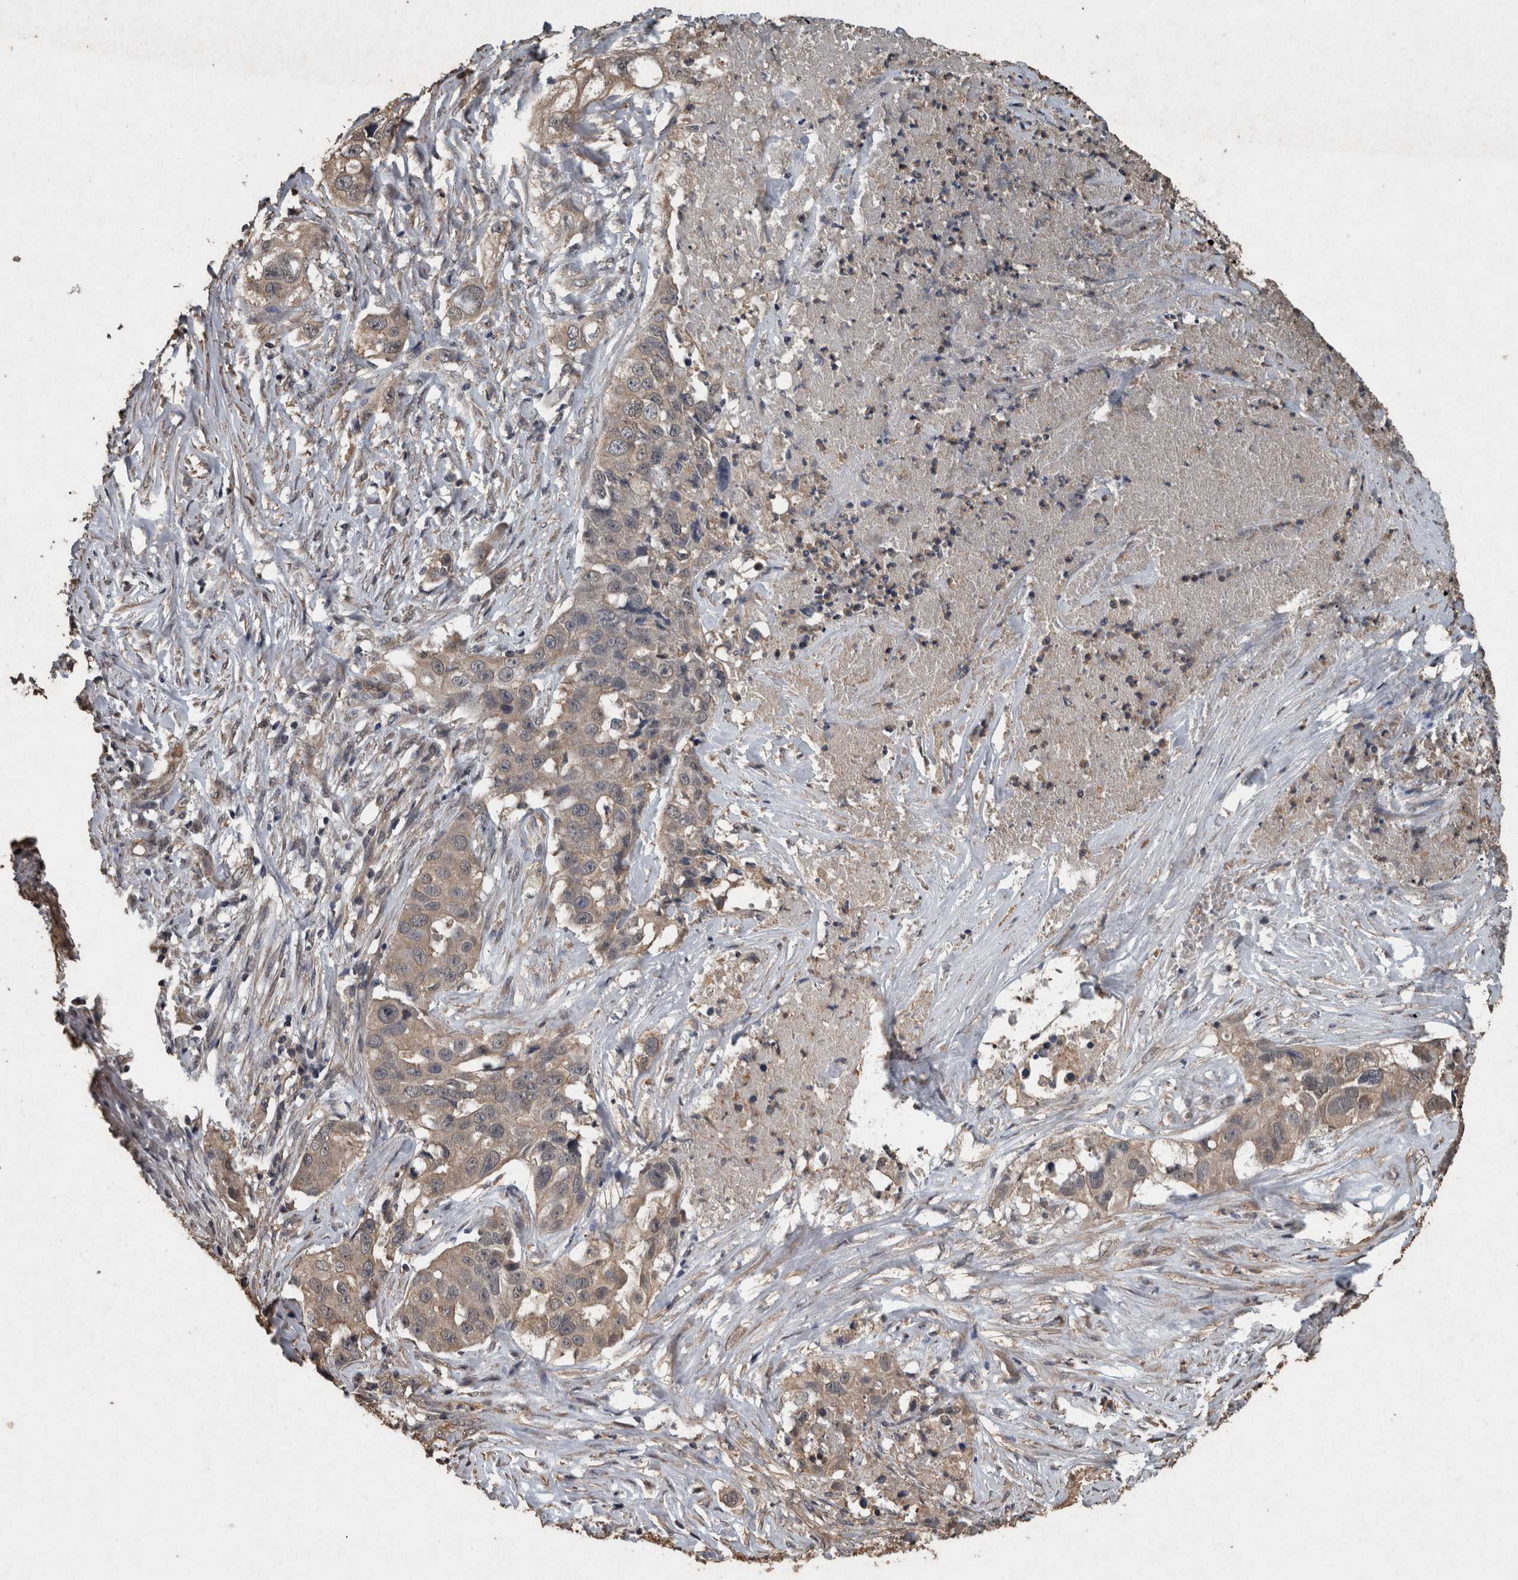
{"staining": {"intensity": "moderate", "quantity": "25%-75%", "location": "cytoplasmic/membranous"}, "tissue": "lung cancer", "cell_type": "Tumor cells", "image_type": "cancer", "snomed": [{"axis": "morphology", "description": "Adenocarcinoma, NOS"}, {"axis": "topography", "description": "Lung"}], "caption": "Immunohistochemical staining of human lung adenocarcinoma shows moderate cytoplasmic/membranous protein positivity in approximately 25%-75% of tumor cells.", "gene": "FGFRL1", "patient": {"sex": "female", "age": 51}}